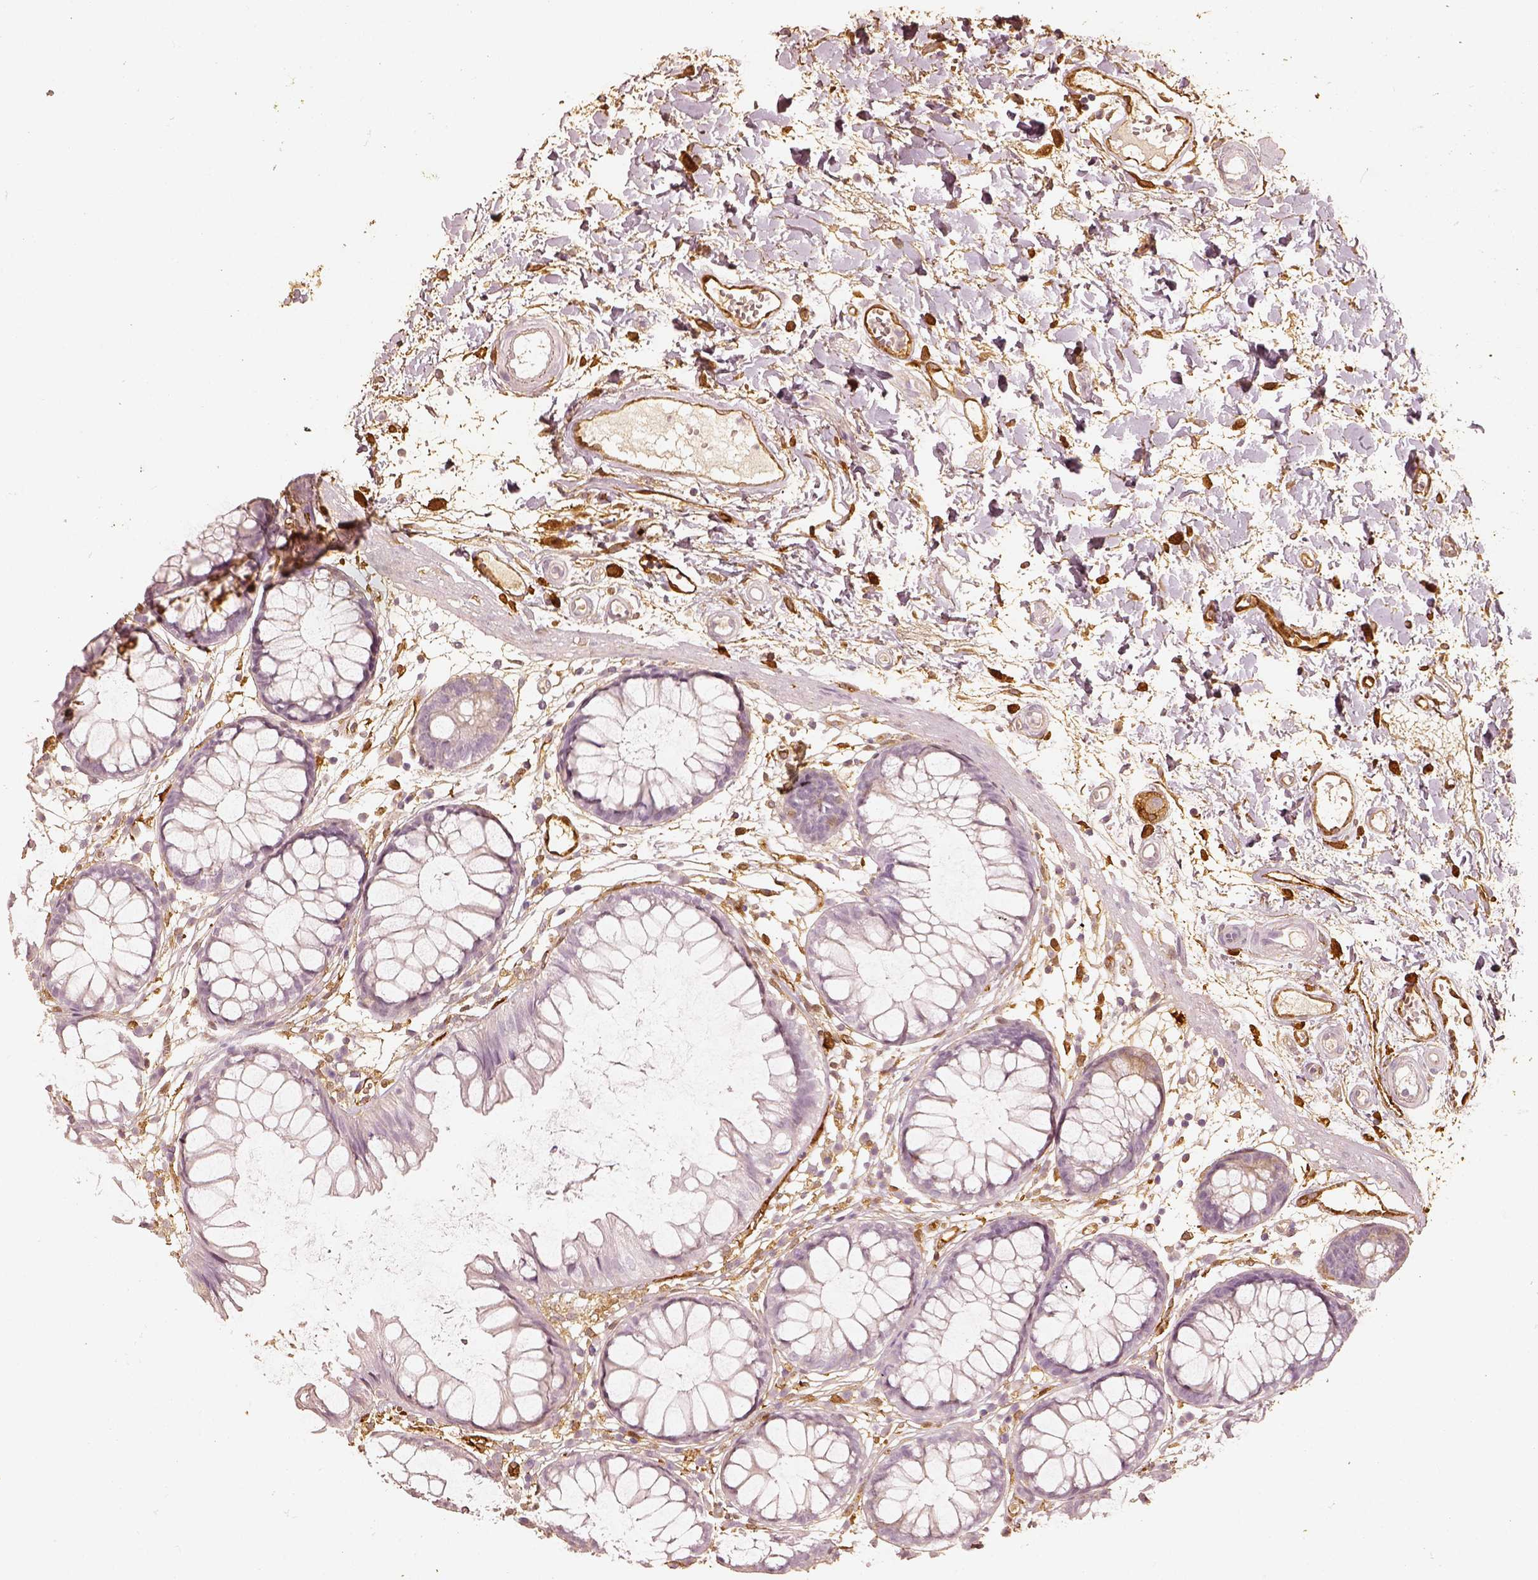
{"staining": {"intensity": "strong", "quantity": ">75%", "location": "cytoplasmic/membranous"}, "tissue": "colon", "cell_type": "Endothelial cells", "image_type": "normal", "snomed": [{"axis": "morphology", "description": "Normal tissue, NOS"}, {"axis": "morphology", "description": "Adenocarcinoma, NOS"}, {"axis": "topography", "description": "Colon"}], "caption": "High-power microscopy captured an immunohistochemistry (IHC) histopathology image of normal colon, revealing strong cytoplasmic/membranous positivity in approximately >75% of endothelial cells.", "gene": "FSCN1", "patient": {"sex": "male", "age": 65}}